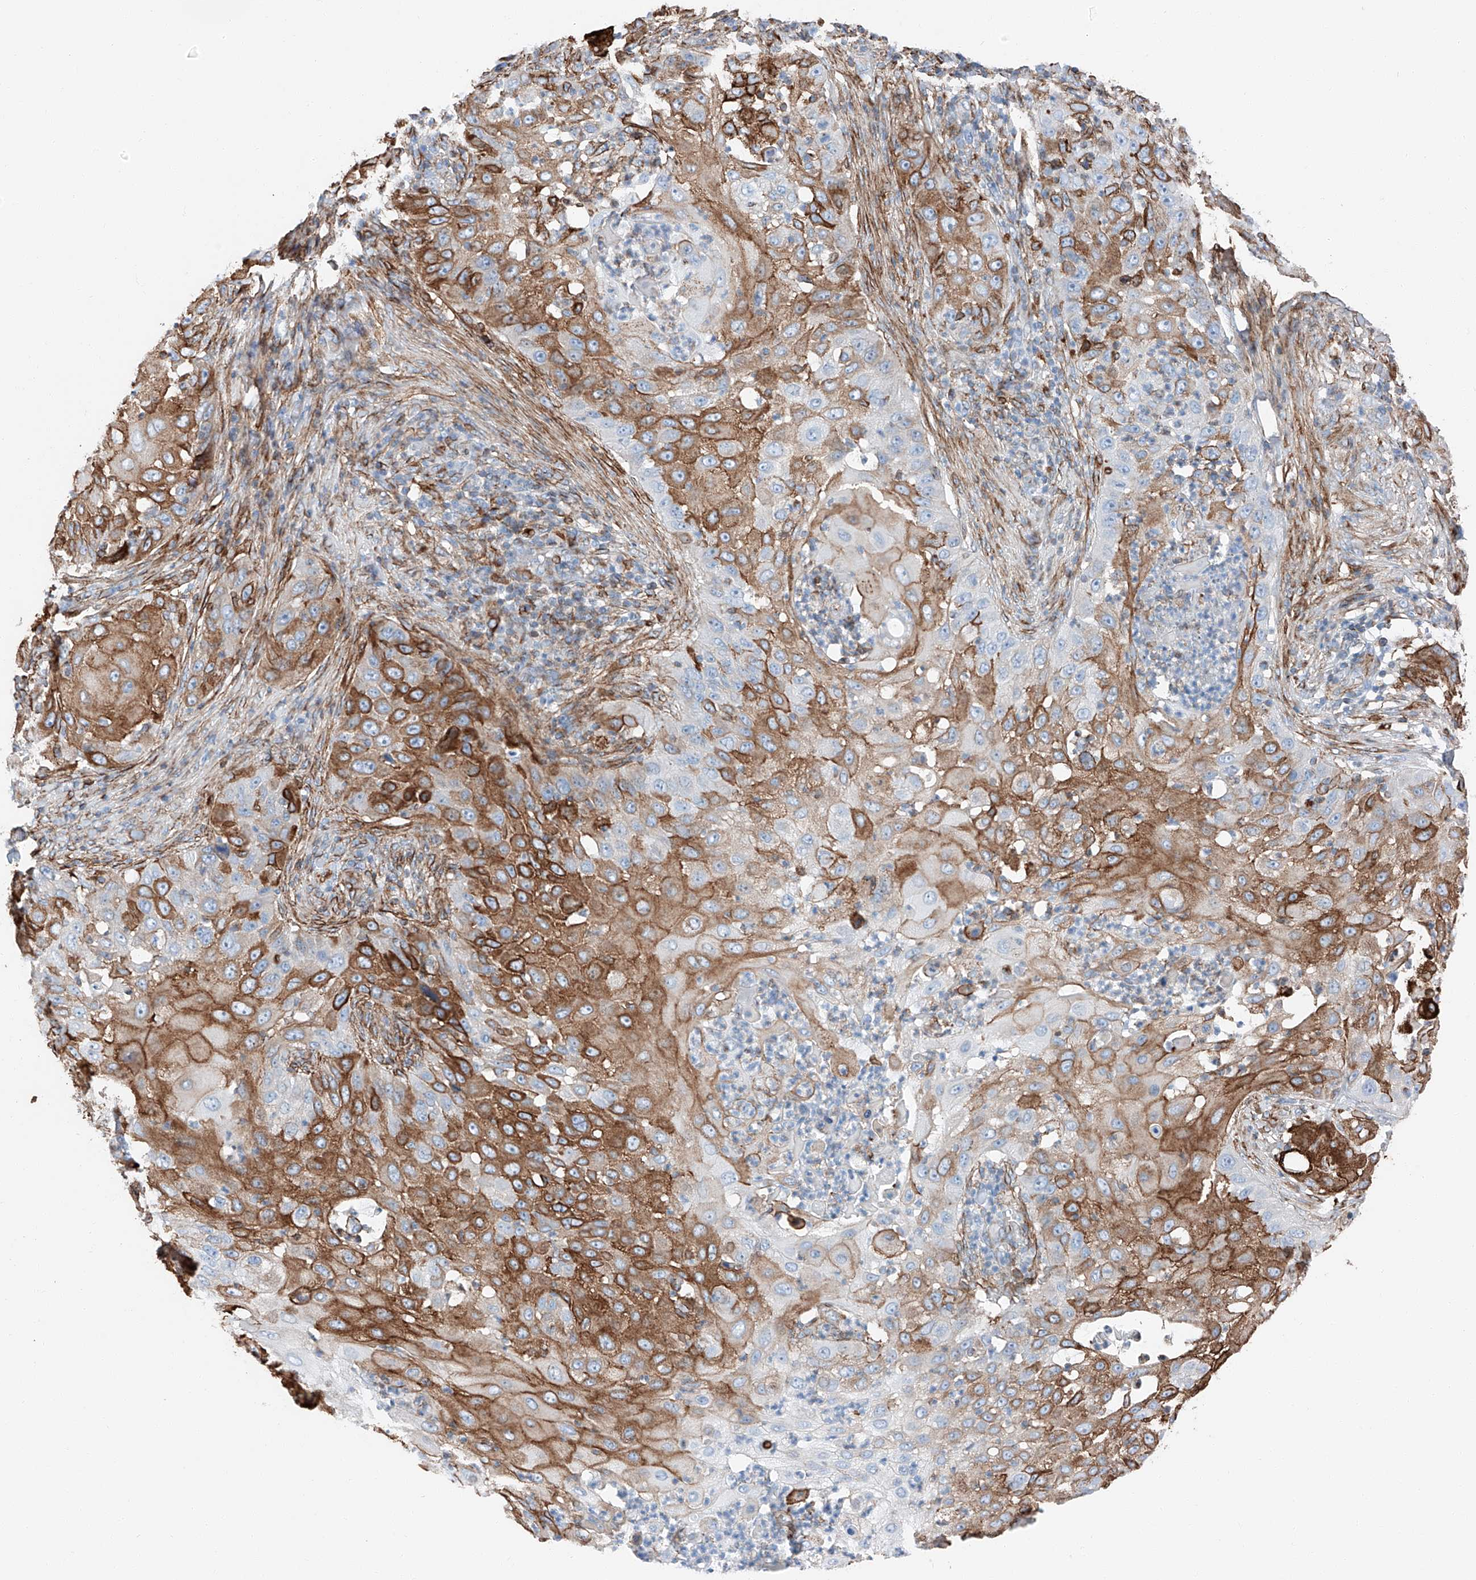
{"staining": {"intensity": "strong", "quantity": "25%-75%", "location": "cytoplasmic/membranous"}, "tissue": "skin cancer", "cell_type": "Tumor cells", "image_type": "cancer", "snomed": [{"axis": "morphology", "description": "Squamous cell carcinoma, NOS"}, {"axis": "topography", "description": "Skin"}], "caption": "There is high levels of strong cytoplasmic/membranous positivity in tumor cells of skin cancer, as demonstrated by immunohistochemical staining (brown color).", "gene": "ZNF804A", "patient": {"sex": "female", "age": 44}}